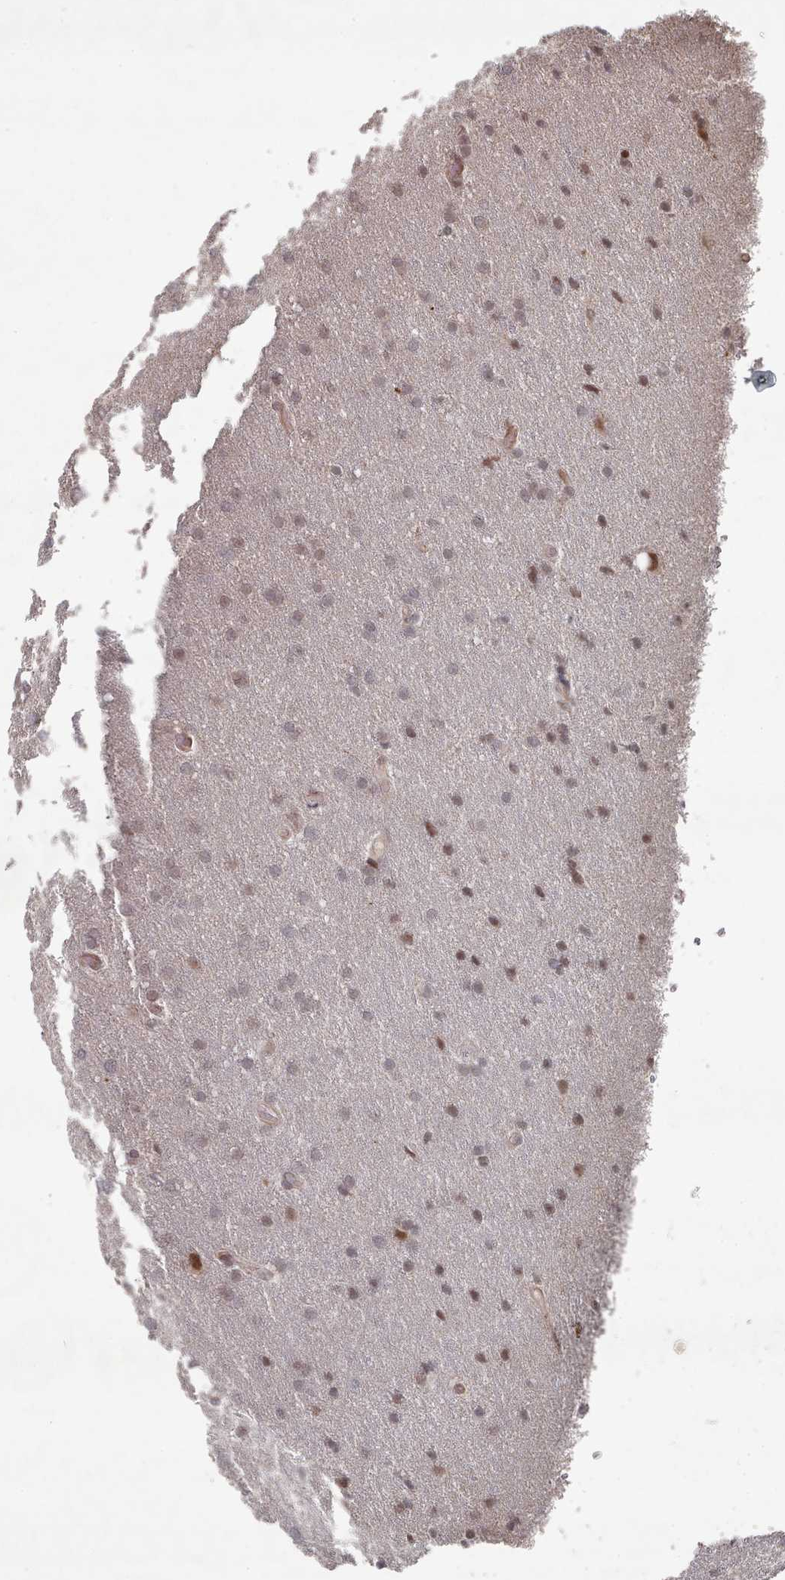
{"staining": {"intensity": "moderate", "quantity": "25%-75%", "location": "nuclear"}, "tissue": "glioma", "cell_type": "Tumor cells", "image_type": "cancer", "snomed": [{"axis": "morphology", "description": "Glioma, malignant, Low grade"}, {"axis": "topography", "description": "Brain"}], "caption": "Malignant glioma (low-grade) stained with immunohistochemistry (IHC) reveals moderate nuclear staining in about 25%-75% of tumor cells.", "gene": "CPSF4", "patient": {"sex": "female", "age": 32}}